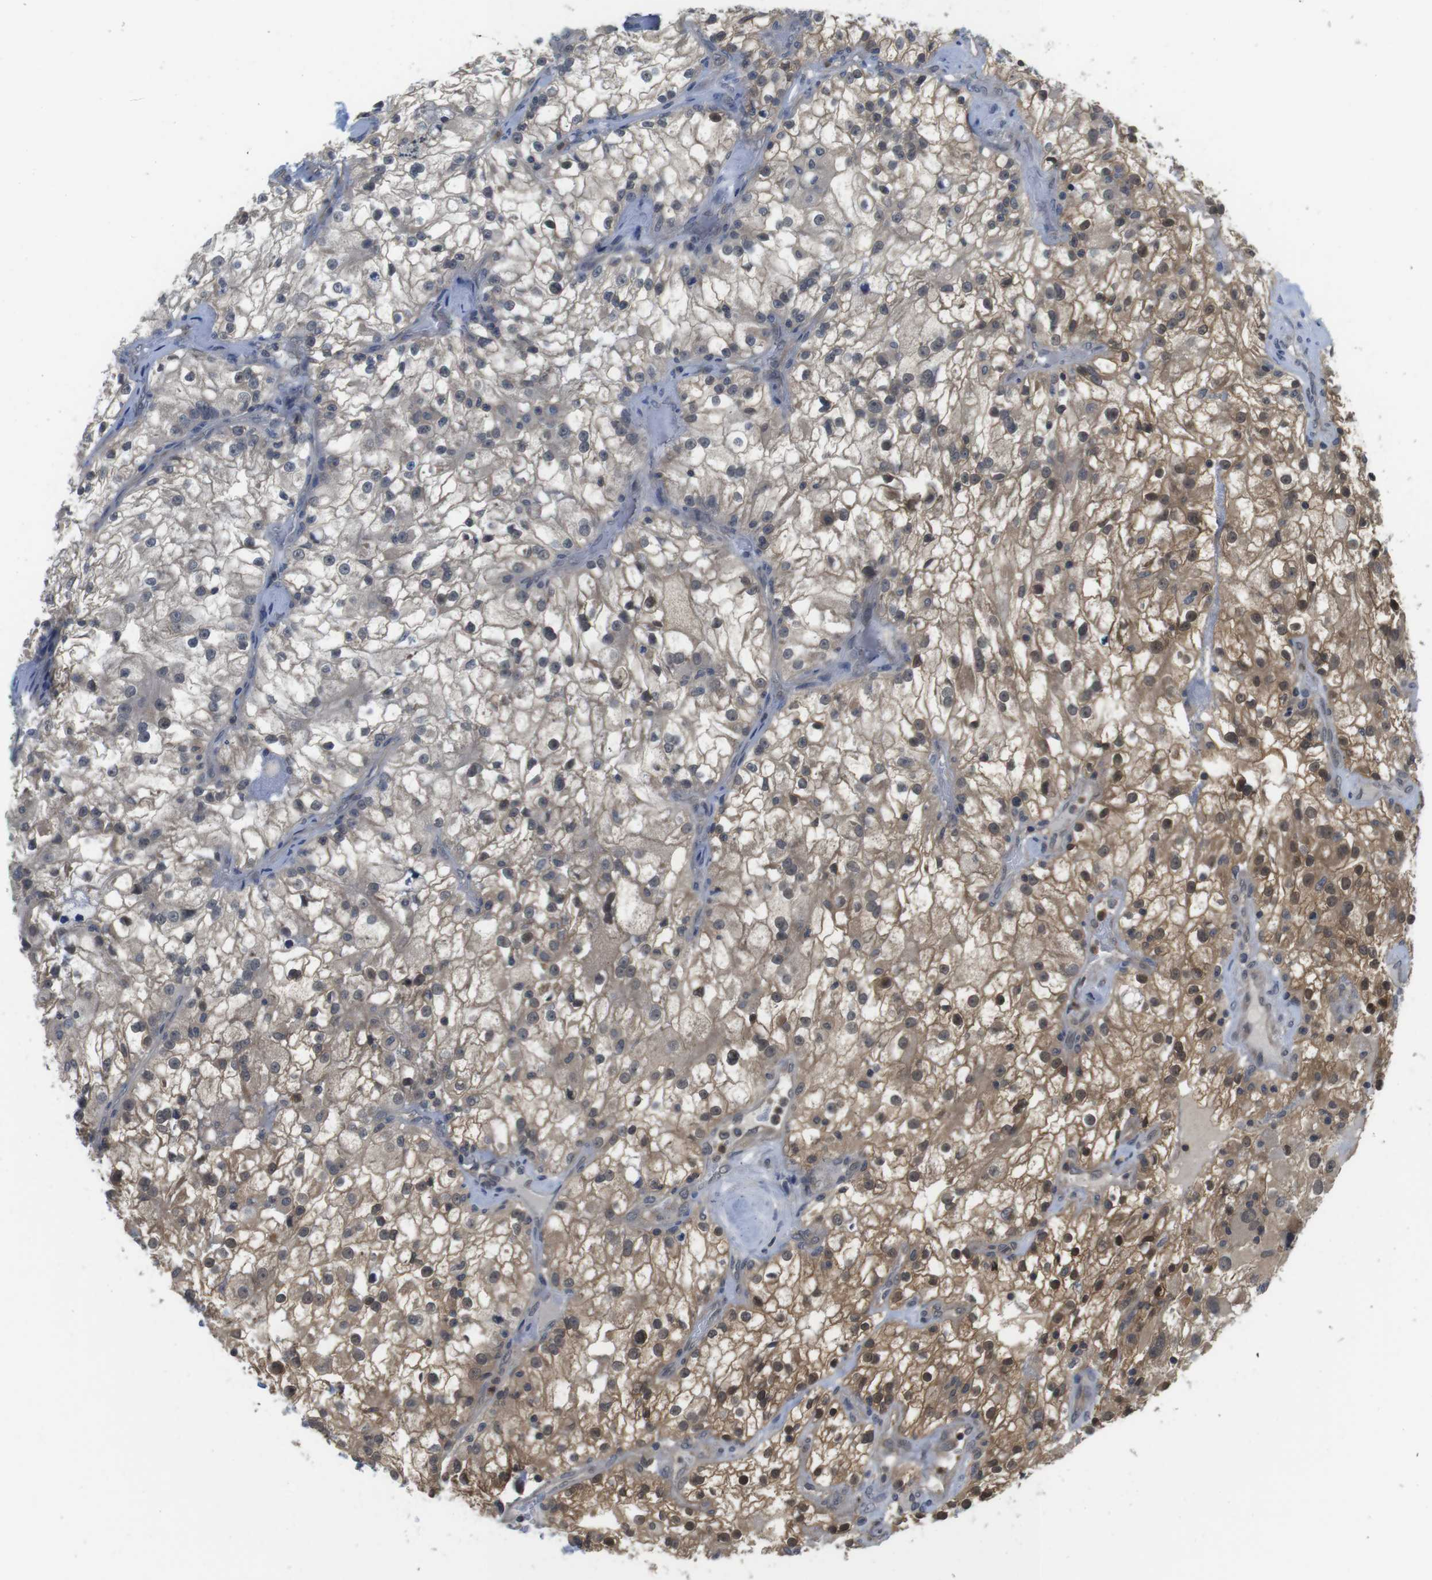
{"staining": {"intensity": "moderate", "quantity": ">75%", "location": "cytoplasmic/membranous"}, "tissue": "renal cancer", "cell_type": "Tumor cells", "image_type": "cancer", "snomed": [{"axis": "morphology", "description": "Adenocarcinoma, NOS"}, {"axis": "topography", "description": "Kidney"}], "caption": "Tumor cells display medium levels of moderate cytoplasmic/membranous staining in approximately >75% of cells in human renal cancer (adenocarcinoma).", "gene": "FADD", "patient": {"sex": "female", "age": 52}}